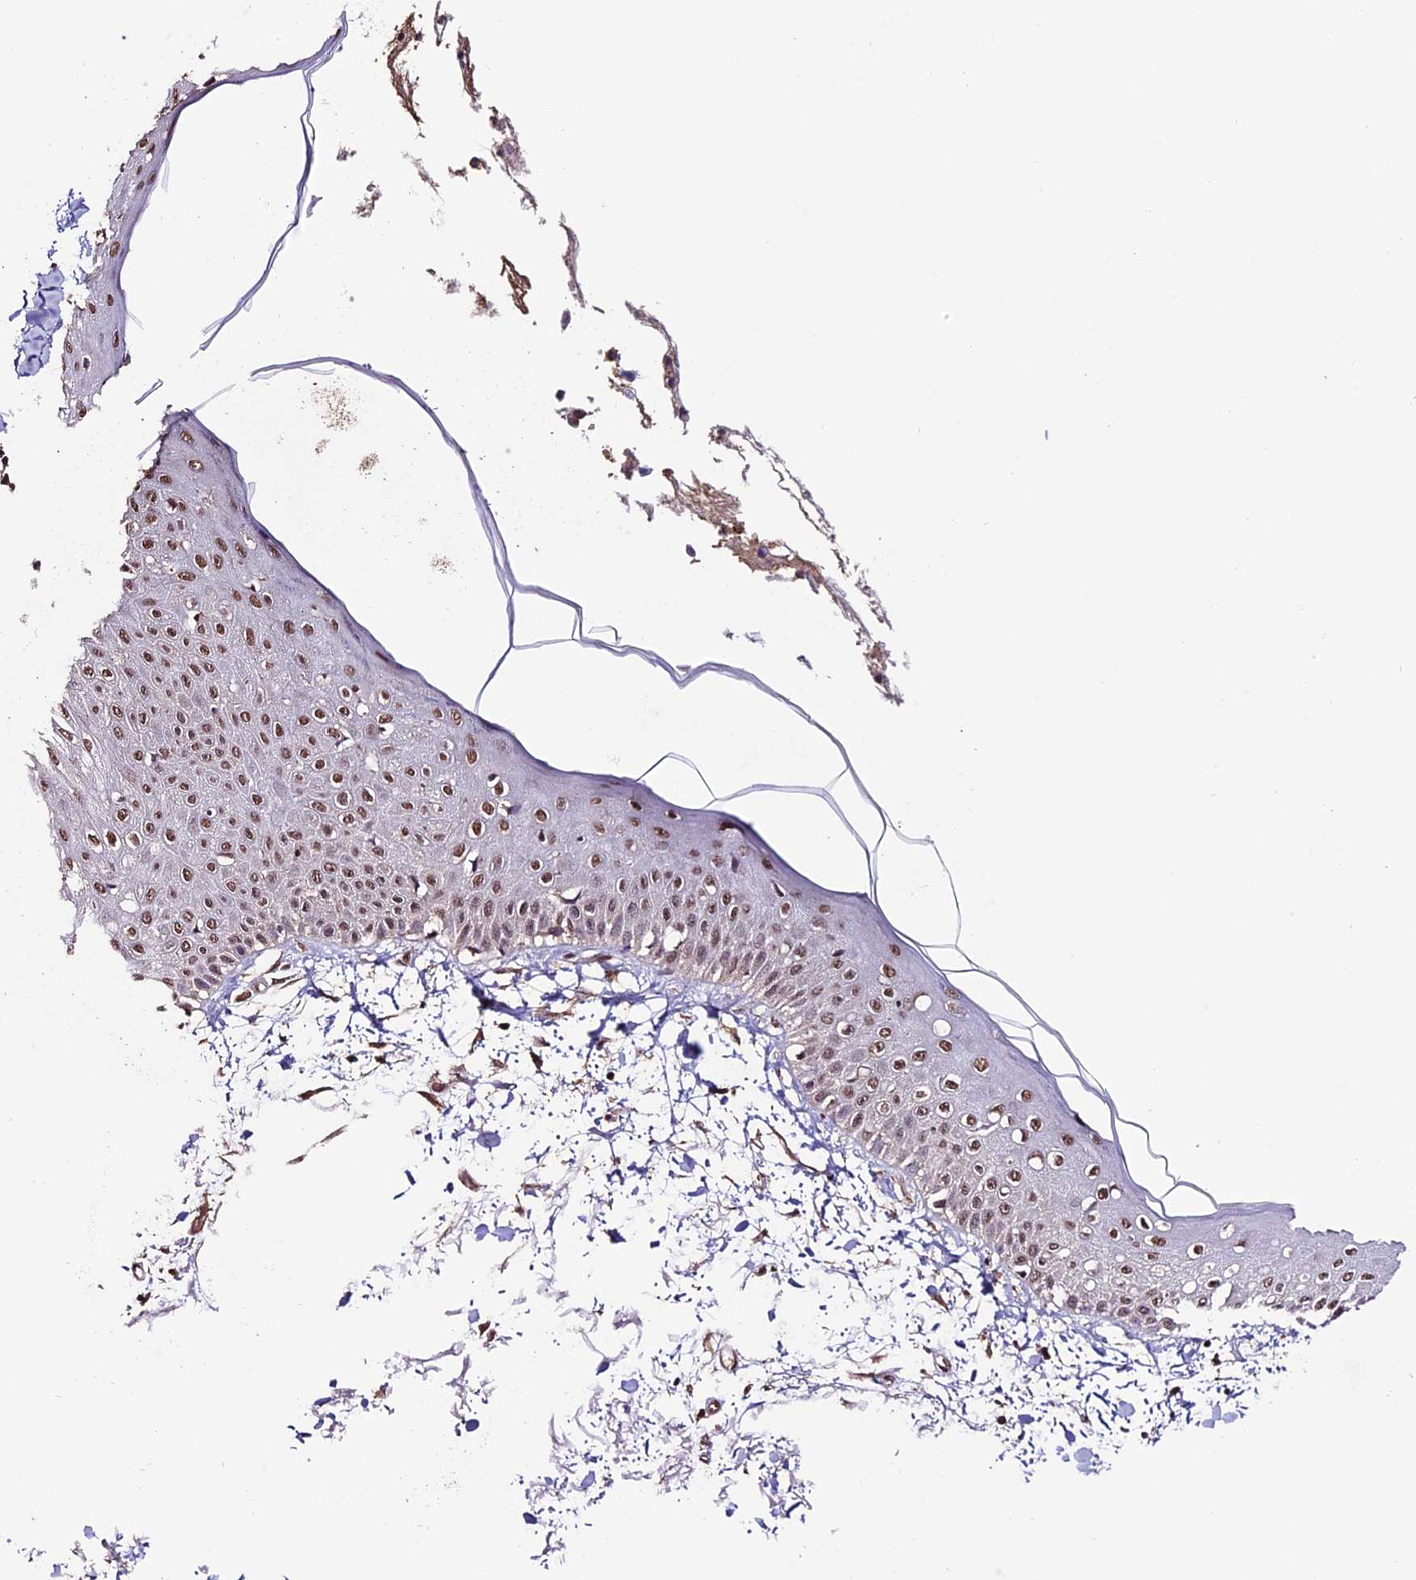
{"staining": {"intensity": "moderate", "quantity": "<25%", "location": "nuclear"}, "tissue": "skin", "cell_type": "Fibroblasts", "image_type": "normal", "snomed": [{"axis": "morphology", "description": "Normal tissue, NOS"}, {"axis": "morphology", "description": "Squamous cell carcinoma, NOS"}, {"axis": "topography", "description": "Skin"}, {"axis": "topography", "description": "Peripheral nerve tissue"}], "caption": "Protein staining exhibits moderate nuclear expression in about <25% of fibroblasts in benign skin.", "gene": "CABIN1", "patient": {"sex": "male", "age": 83}}